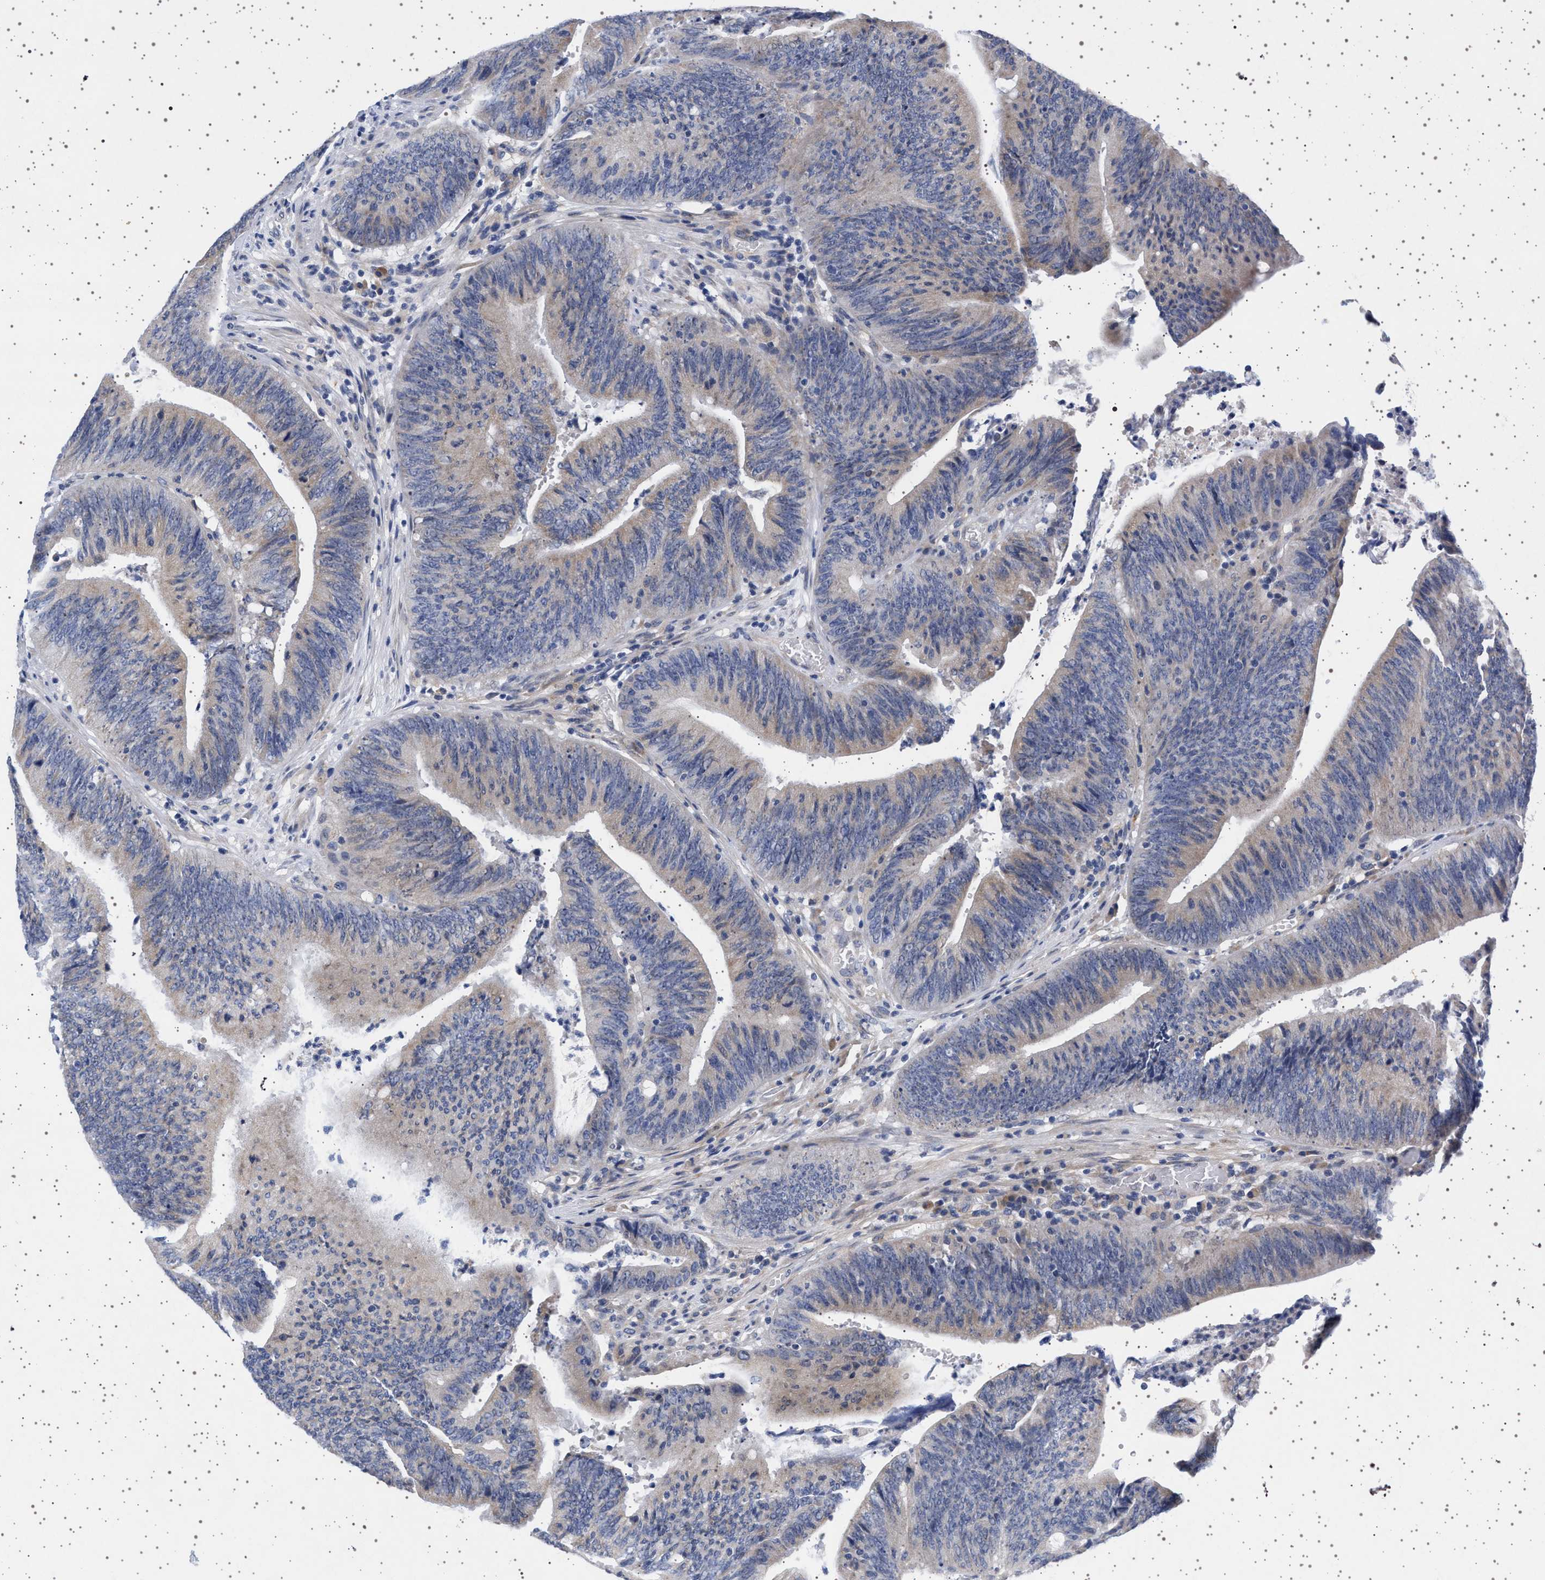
{"staining": {"intensity": "weak", "quantity": "<25%", "location": "cytoplasmic/membranous"}, "tissue": "colorectal cancer", "cell_type": "Tumor cells", "image_type": "cancer", "snomed": [{"axis": "morphology", "description": "Normal tissue, NOS"}, {"axis": "morphology", "description": "Adenocarcinoma, NOS"}, {"axis": "topography", "description": "Rectum"}], "caption": "Tumor cells show no significant expression in colorectal cancer.", "gene": "TRMT10B", "patient": {"sex": "female", "age": 66}}